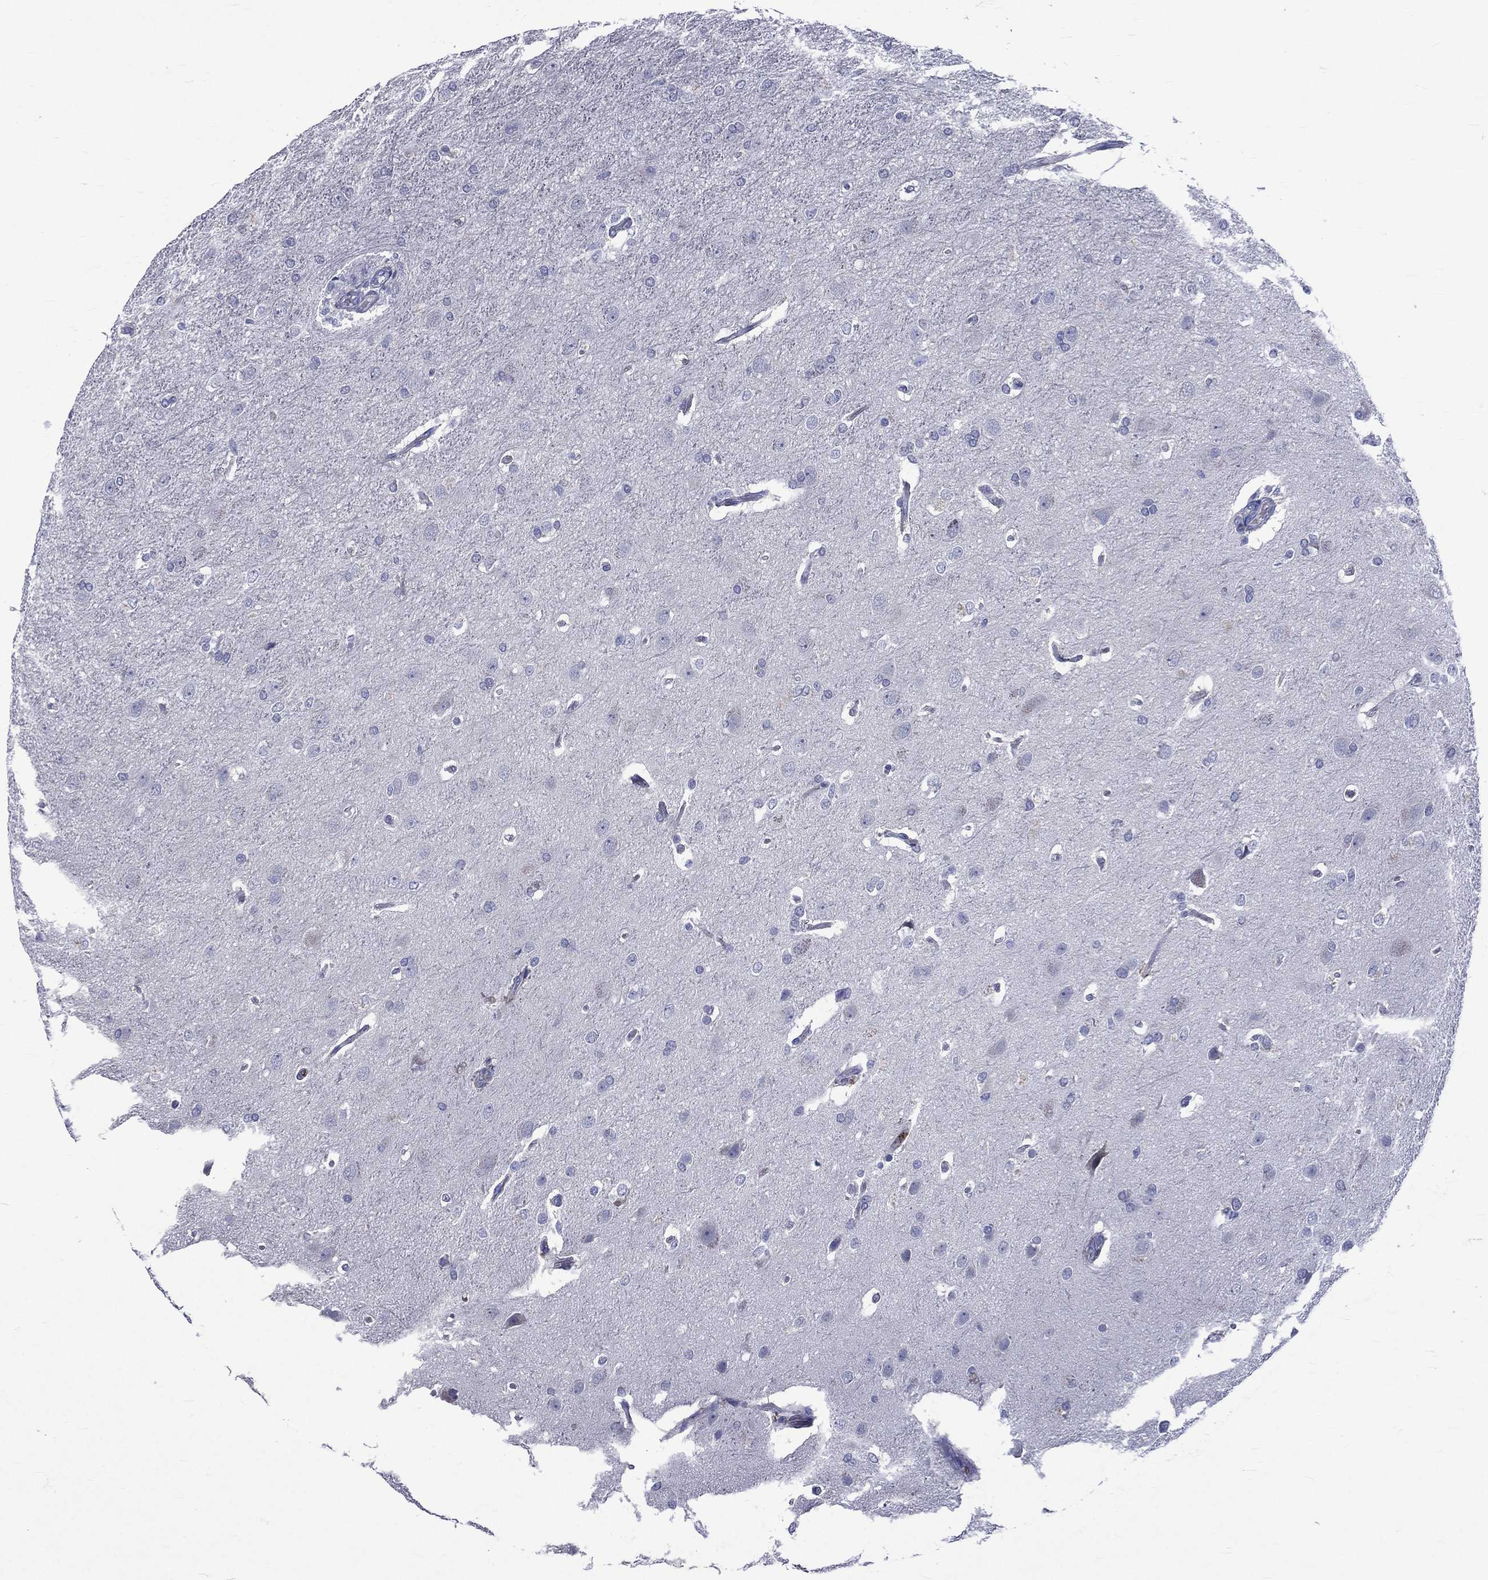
{"staining": {"intensity": "negative", "quantity": "none", "location": "none"}, "tissue": "glioma", "cell_type": "Tumor cells", "image_type": "cancer", "snomed": [{"axis": "morphology", "description": "Glioma, malignant, High grade"}, {"axis": "topography", "description": "Brain"}], "caption": "Immunohistochemistry (IHC) histopathology image of human high-grade glioma (malignant) stained for a protein (brown), which demonstrates no positivity in tumor cells. (DAB (3,3'-diaminobenzidine) immunohistochemistry with hematoxylin counter stain).", "gene": "ELANE", "patient": {"sex": "male", "age": 68}}